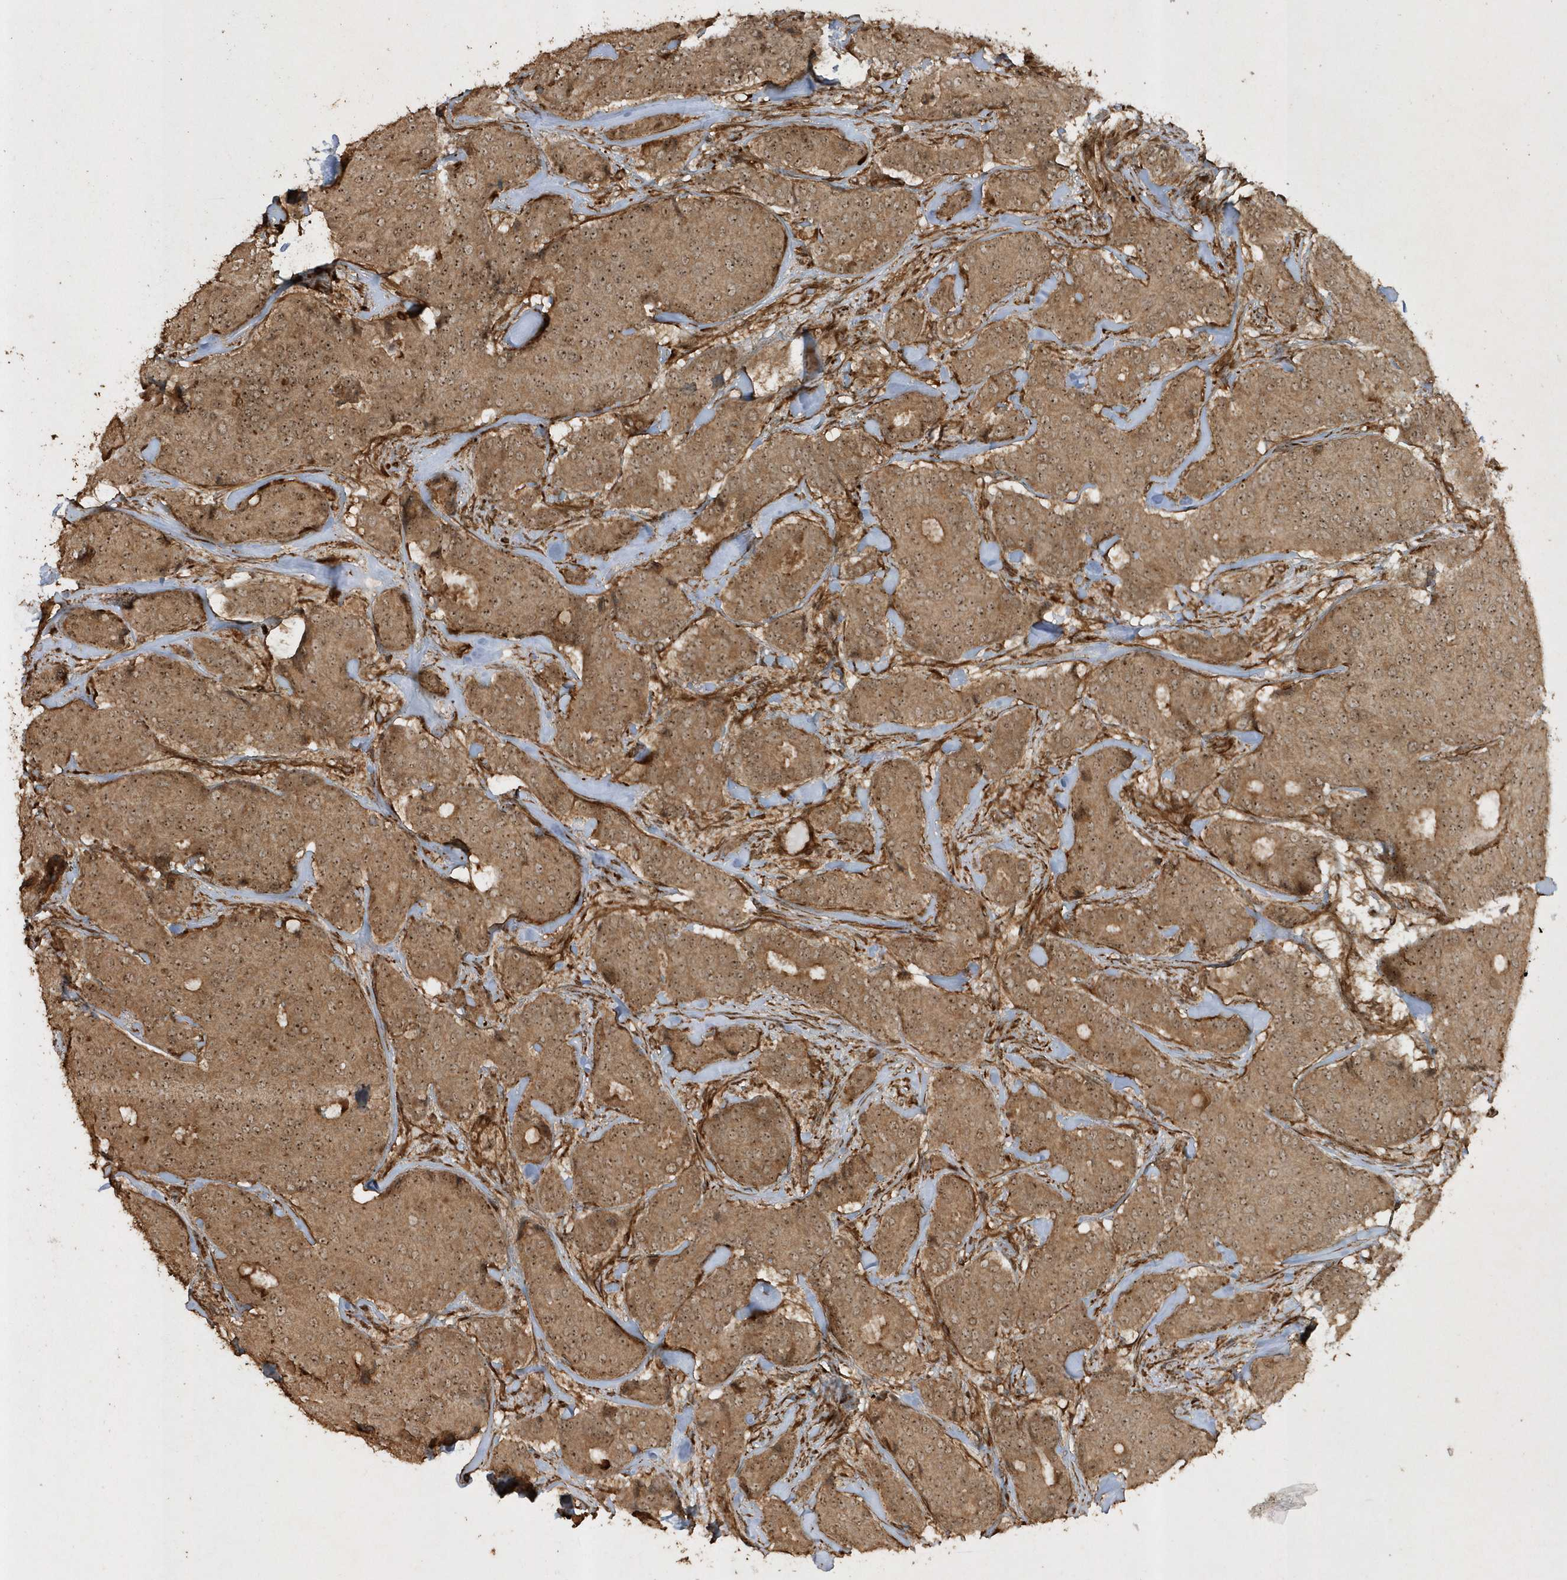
{"staining": {"intensity": "moderate", "quantity": ">75%", "location": "cytoplasmic/membranous,nuclear"}, "tissue": "breast cancer", "cell_type": "Tumor cells", "image_type": "cancer", "snomed": [{"axis": "morphology", "description": "Duct carcinoma"}, {"axis": "topography", "description": "Breast"}], "caption": "This histopathology image exhibits breast cancer stained with IHC to label a protein in brown. The cytoplasmic/membranous and nuclear of tumor cells show moderate positivity for the protein. Nuclei are counter-stained blue.", "gene": "AVPI1", "patient": {"sex": "female", "age": 75}}